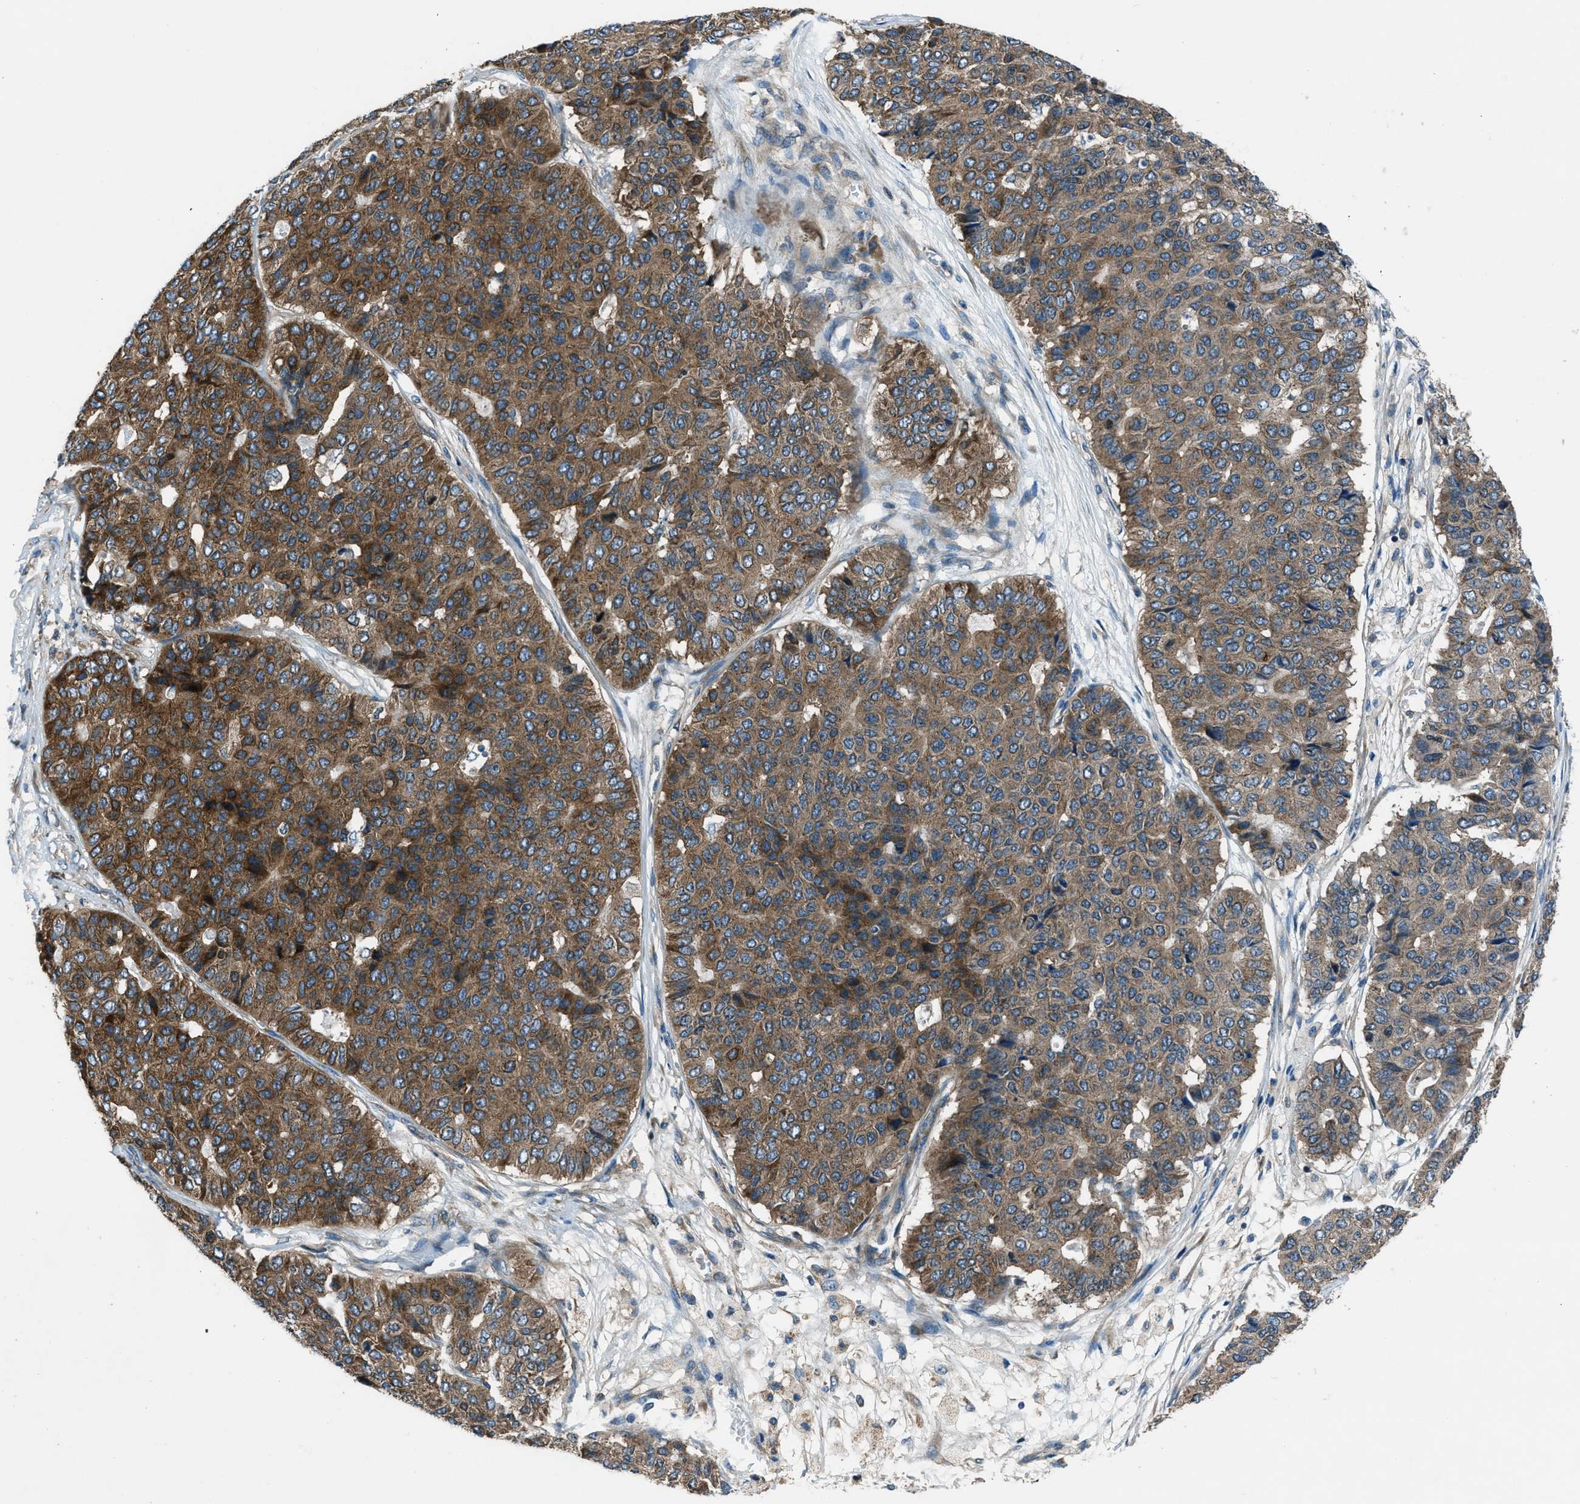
{"staining": {"intensity": "moderate", "quantity": ">75%", "location": "cytoplasmic/membranous"}, "tissue": "pancreatic cancer", "cell_type": "Tumor cells", "image_type": "cancer", "snomed": [{"axis": "morphology", "description": "Adenocarcinoma, NOS"}, {"axis": "topography", "description": "Pancreas"}], "caption": "IHC staining of pancreatic cancer, which demonstrates medium levels of moderate cytoplasmic/membranous staining in about >75% of tumor cells indicating moderate cytoplasmic/membranous protein expression. The staining was performed using DAB (brown) for protein detection and nuclei were counterstained in hematoxylin (blue).", "gene": "ARFGAP2", "patient": {"sex": "male", "age": 50}}